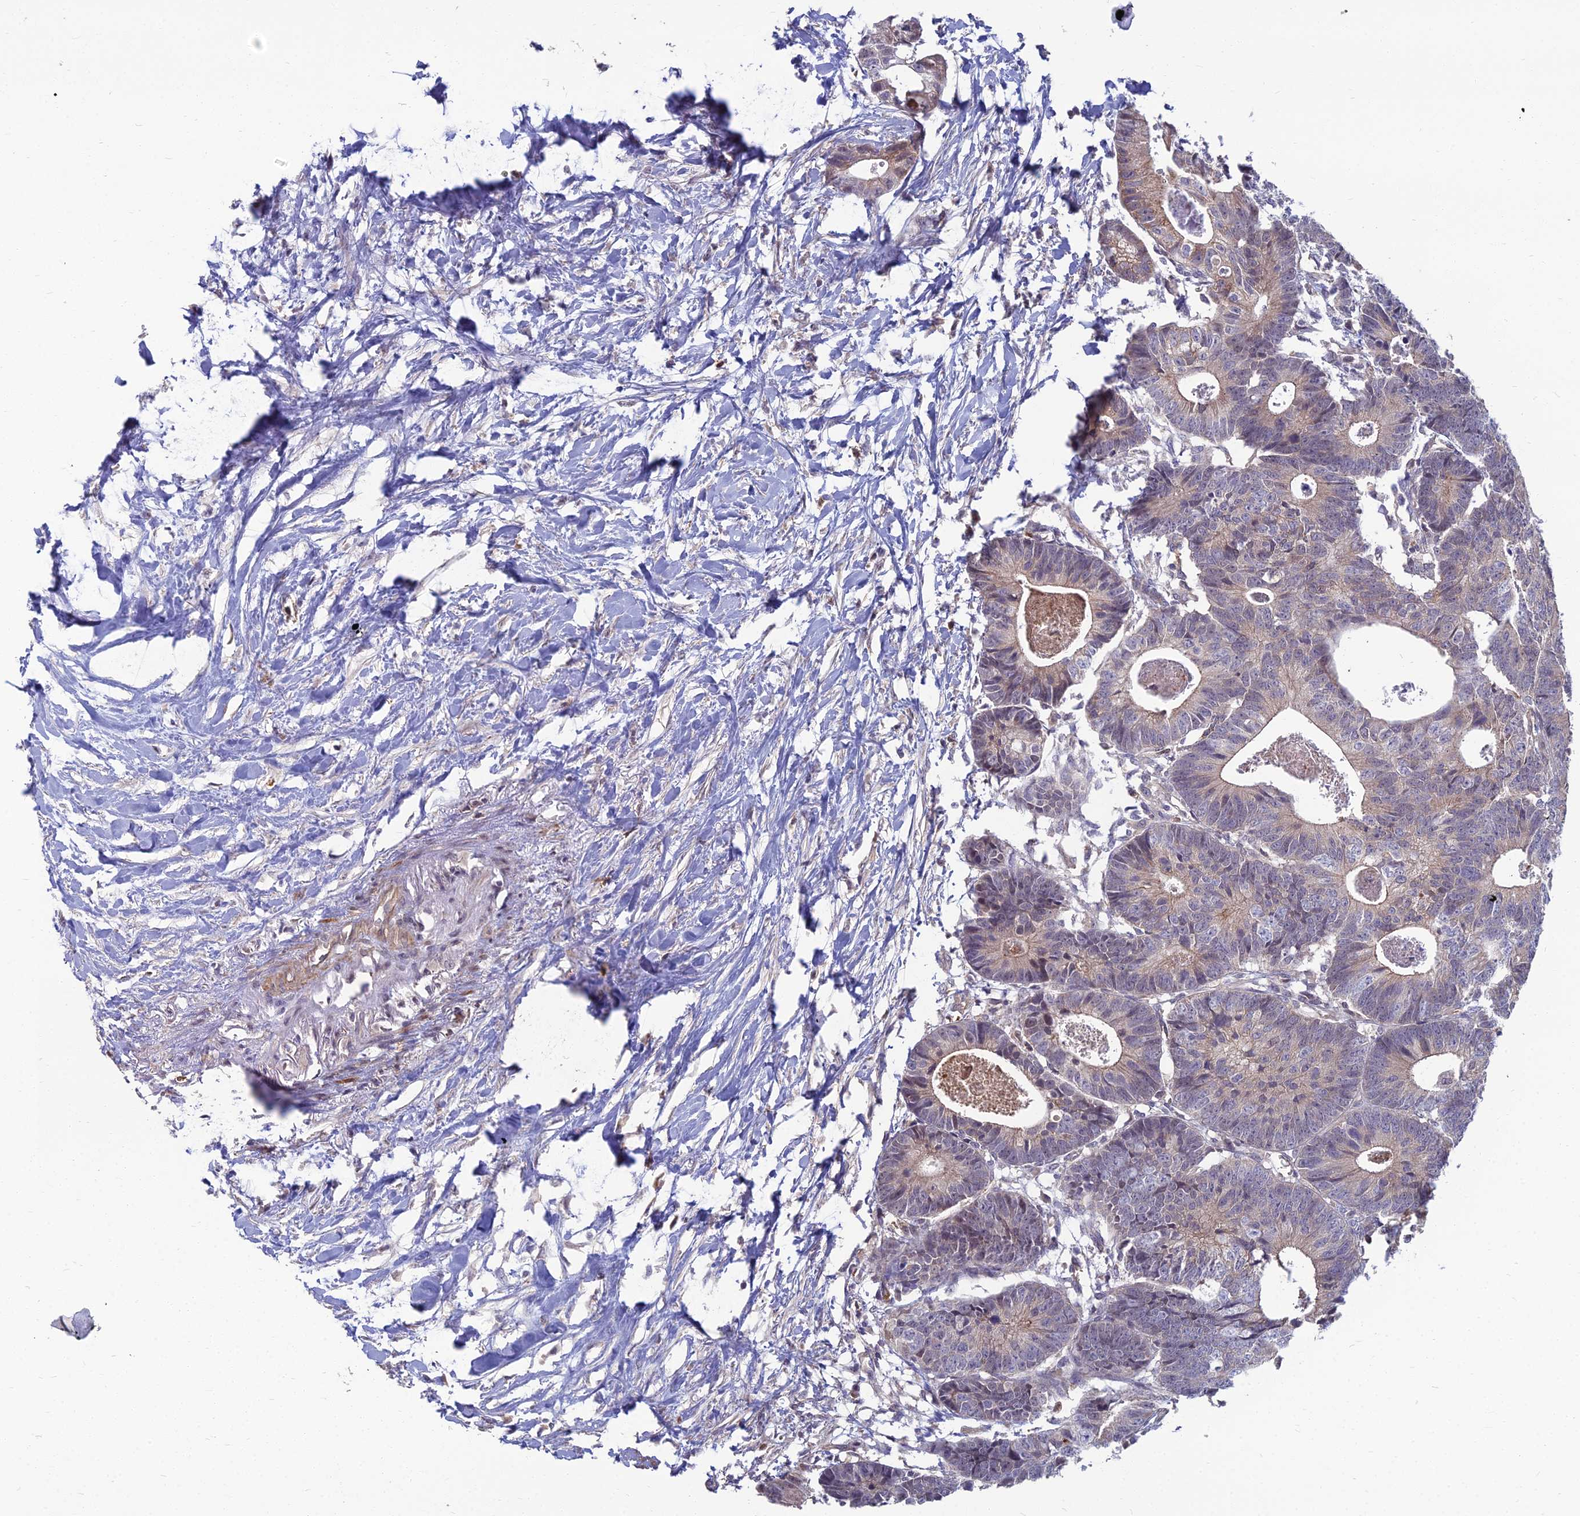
{"staining": {"intensity": "weak", "quantity": "<25%", "location": "cytoplasmic/membranous,nuclear"}, "tissue": "colorectal cancer", "cell_type": "Tumor cells", "image_type": "cancer", "snomed": [{"axis": "morphology", "description": "Adenocarcinoma, NOS"}, {"axis": "topography", "description": "Colon"}], "caption": "An immunohistochemistry photomicrograph of colorectal cancer (adenocarcinoma) is shown. There is no staining in tumor cells of colorectal cancer (adenocarcinoma). (DAB (3,3'-diaminobenzidine) immunohistochemistry (IHC) visualized using brightfield microscopy, high magnification).", "gene": "OPA3", "patient": {"sex": "female", "age": 57}}